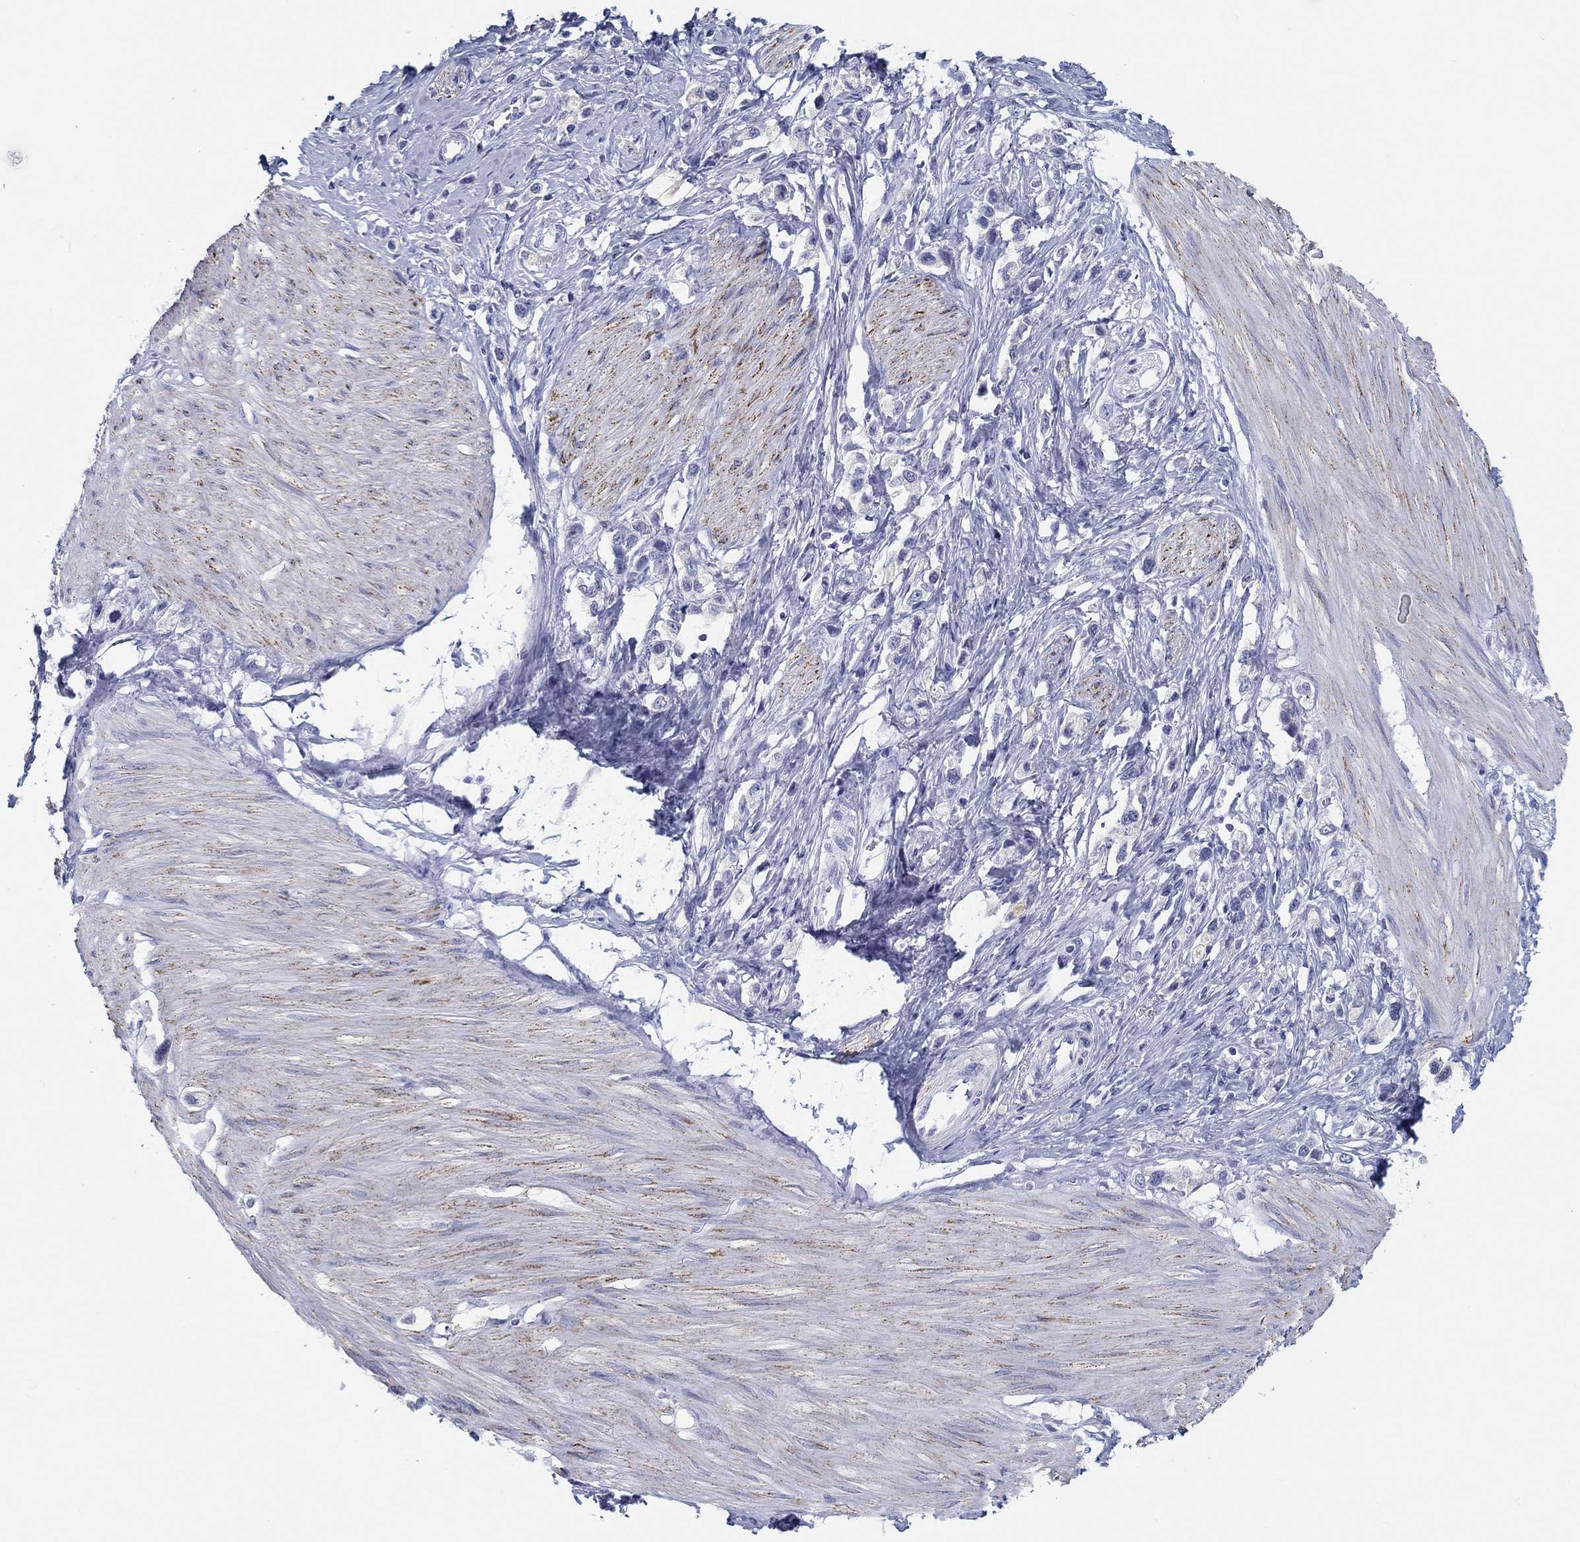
{"staining": {"intensity": "negative", "quantity": "none", "location": "none"}, "tissue": "stomach cancer", "cell_type": "Tumor cells", "image_type": "cancer", "snomed": [{"axis": "morphology", "description": "Normal tissue, NOS"}, {"axis": "morphology", "description": "Adenocarcinoma, NOS"}, {"axis": "morphology", "description": "Adenocarcinoma, High grade"}, {"axis": "topography", "description": "Stomach, upper"}, {"axis": "topography", "description": "Stomach"}], "caption": "The photomicrograph reveals no significant staining in tumor cells of adenocarcinoma (stomach).", "gene": "H1-1", "patient": {"sex": "female", "age": 65}}